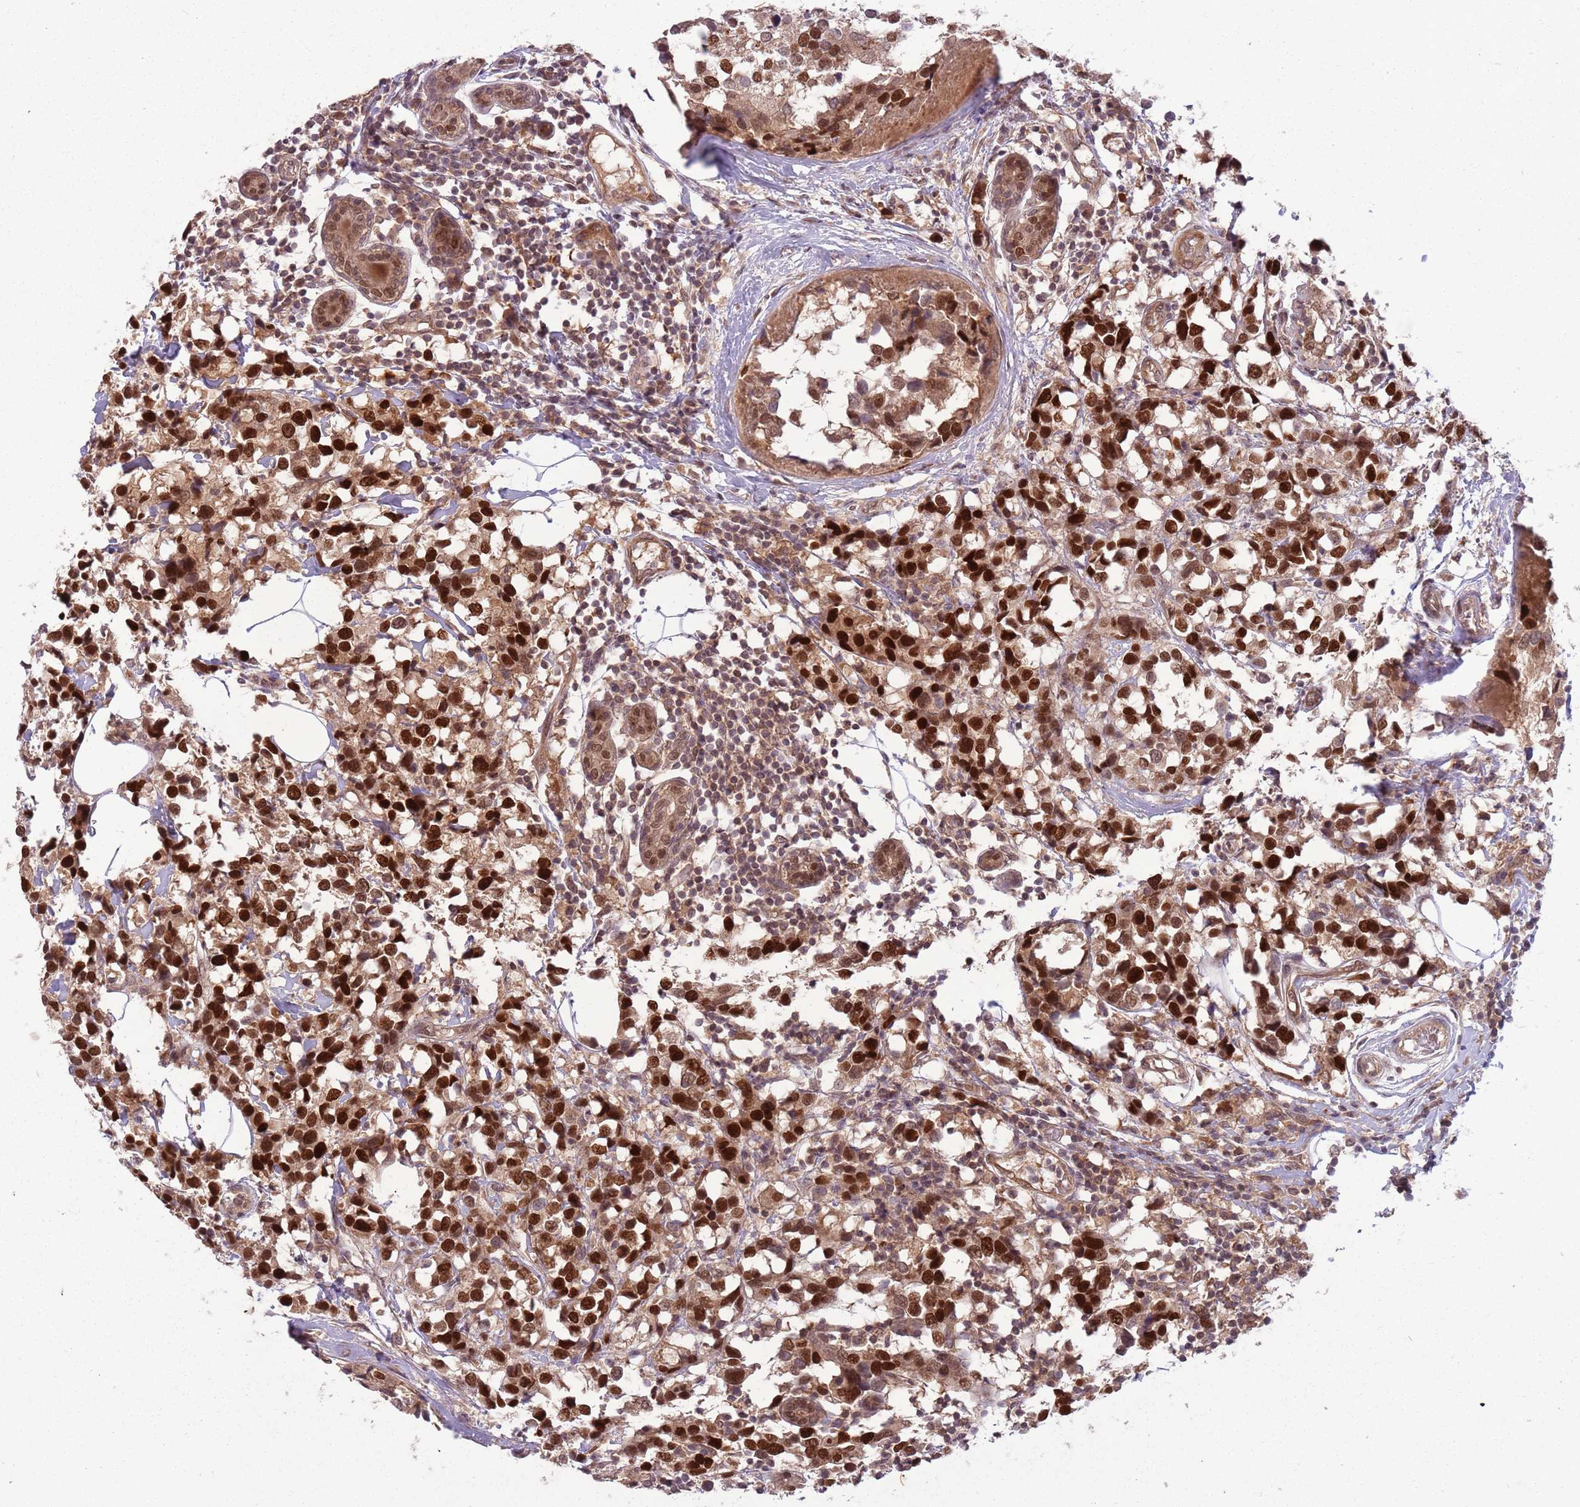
{"staining": {"intensity": "strong", "quantity": ">75%", "location": "nuclear"}, "tissue": "breast cancer", "cell_type": "Tumor cells", "image_type": "cancer", "snomed": [{"axis": "morphology", "description": "Lobular carcinoma"}, {"axis": "topography", "description": "Breast"}], "caption": "A photomicrograph of breast lobular carcinoma stained for a protein displays strong nuclear brown staining in tumor cells.", "gene": "ADAMTS3", "patient": {"sex": "female", "age": 59}}